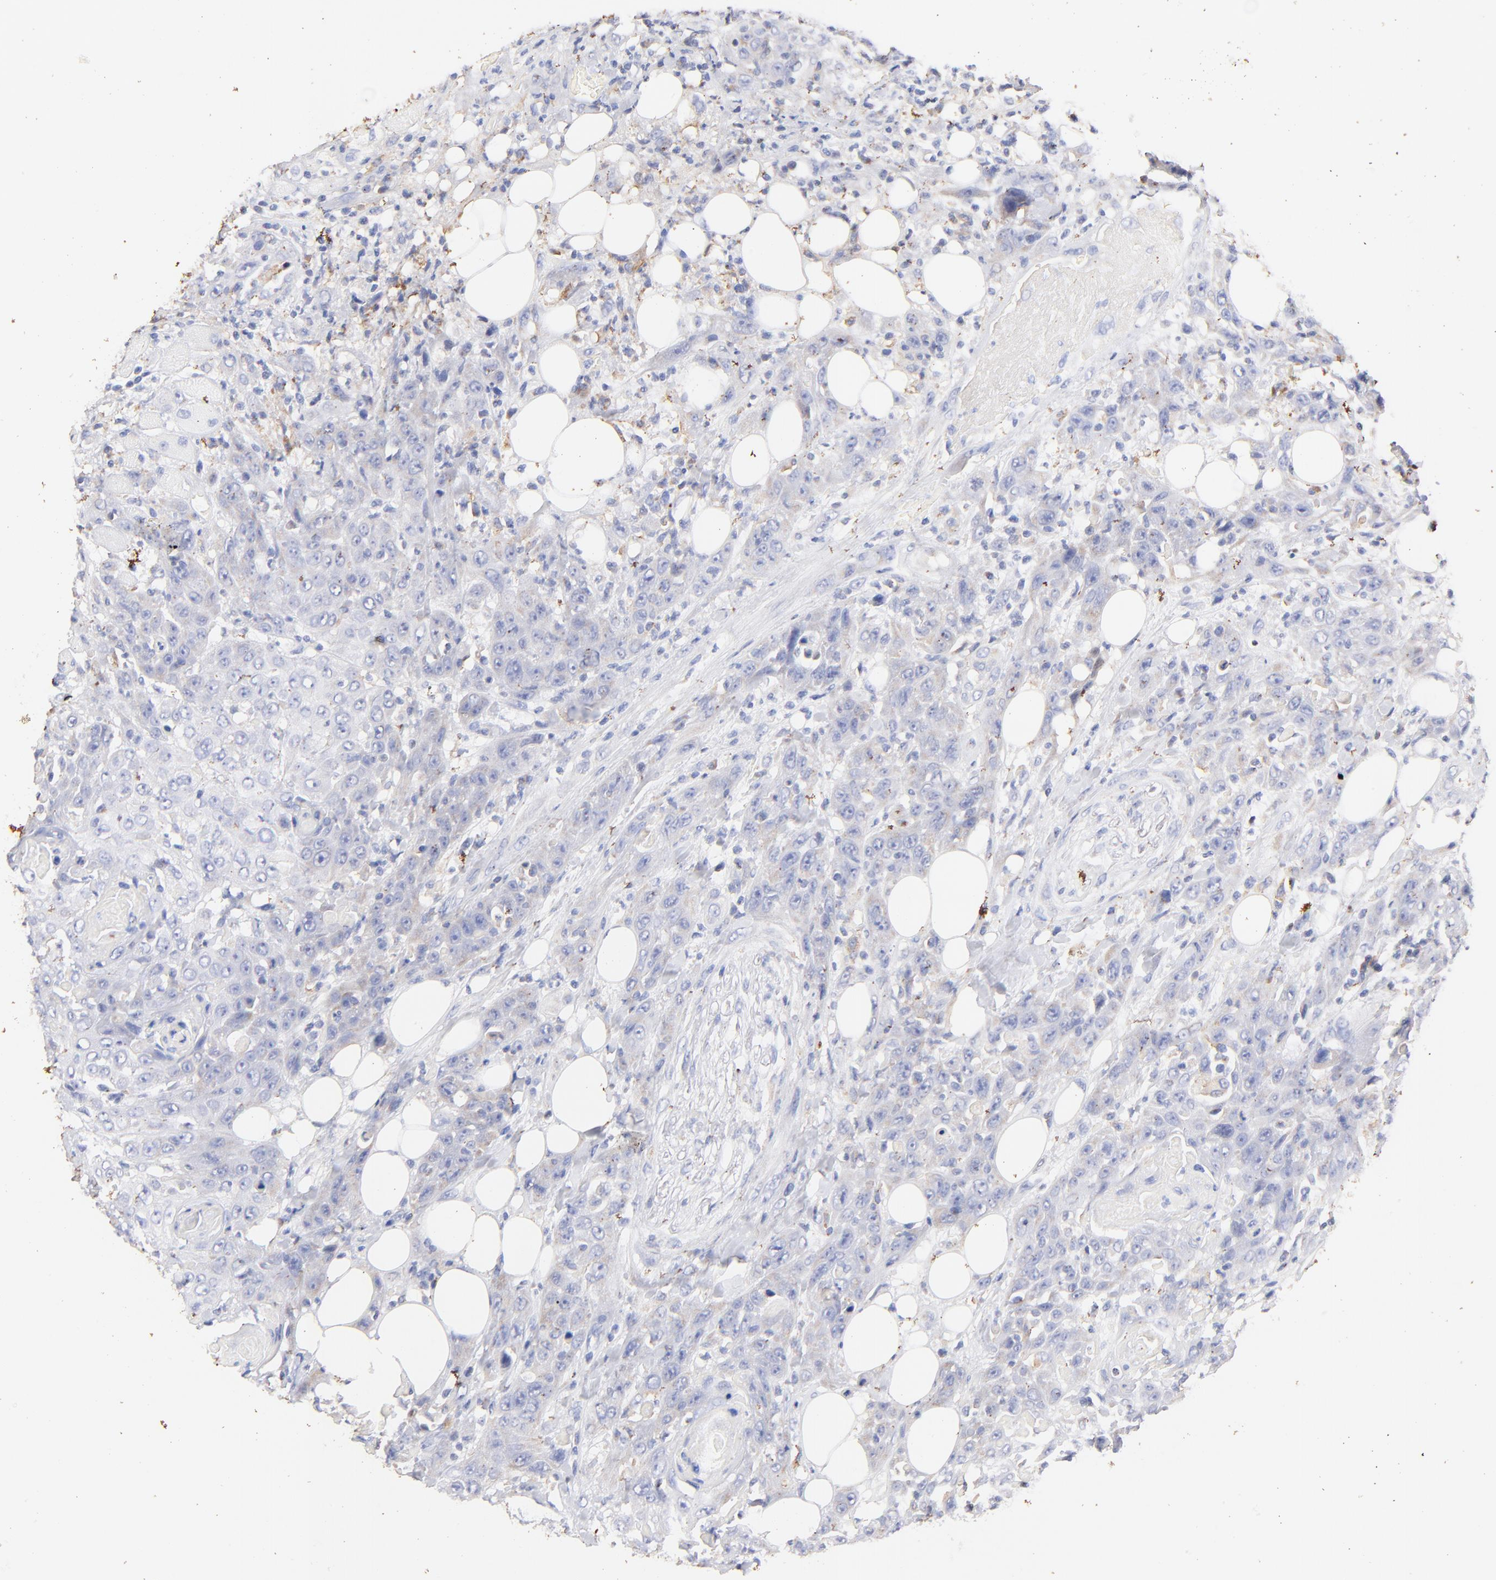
{"staining": {"intensity": "negative", "quantity": "none", "location": "none"}, "tissue": "head and neck cancer", "cell_type": "Tumor cells", "image_type": "cancer", "snomed": [{"axis": "morphology", "description": "Squamous cell carcinoma, NOS"}, {"axis": "topography", "description": "Head-Neck"}], "caption": "This is a micrograph of IHC staining of head and neck squamous cell carcinoma, which shows no expression in tumor cells.", "gene": "IGLV7-43", "patient": {"sex": "female", "age": 84}}